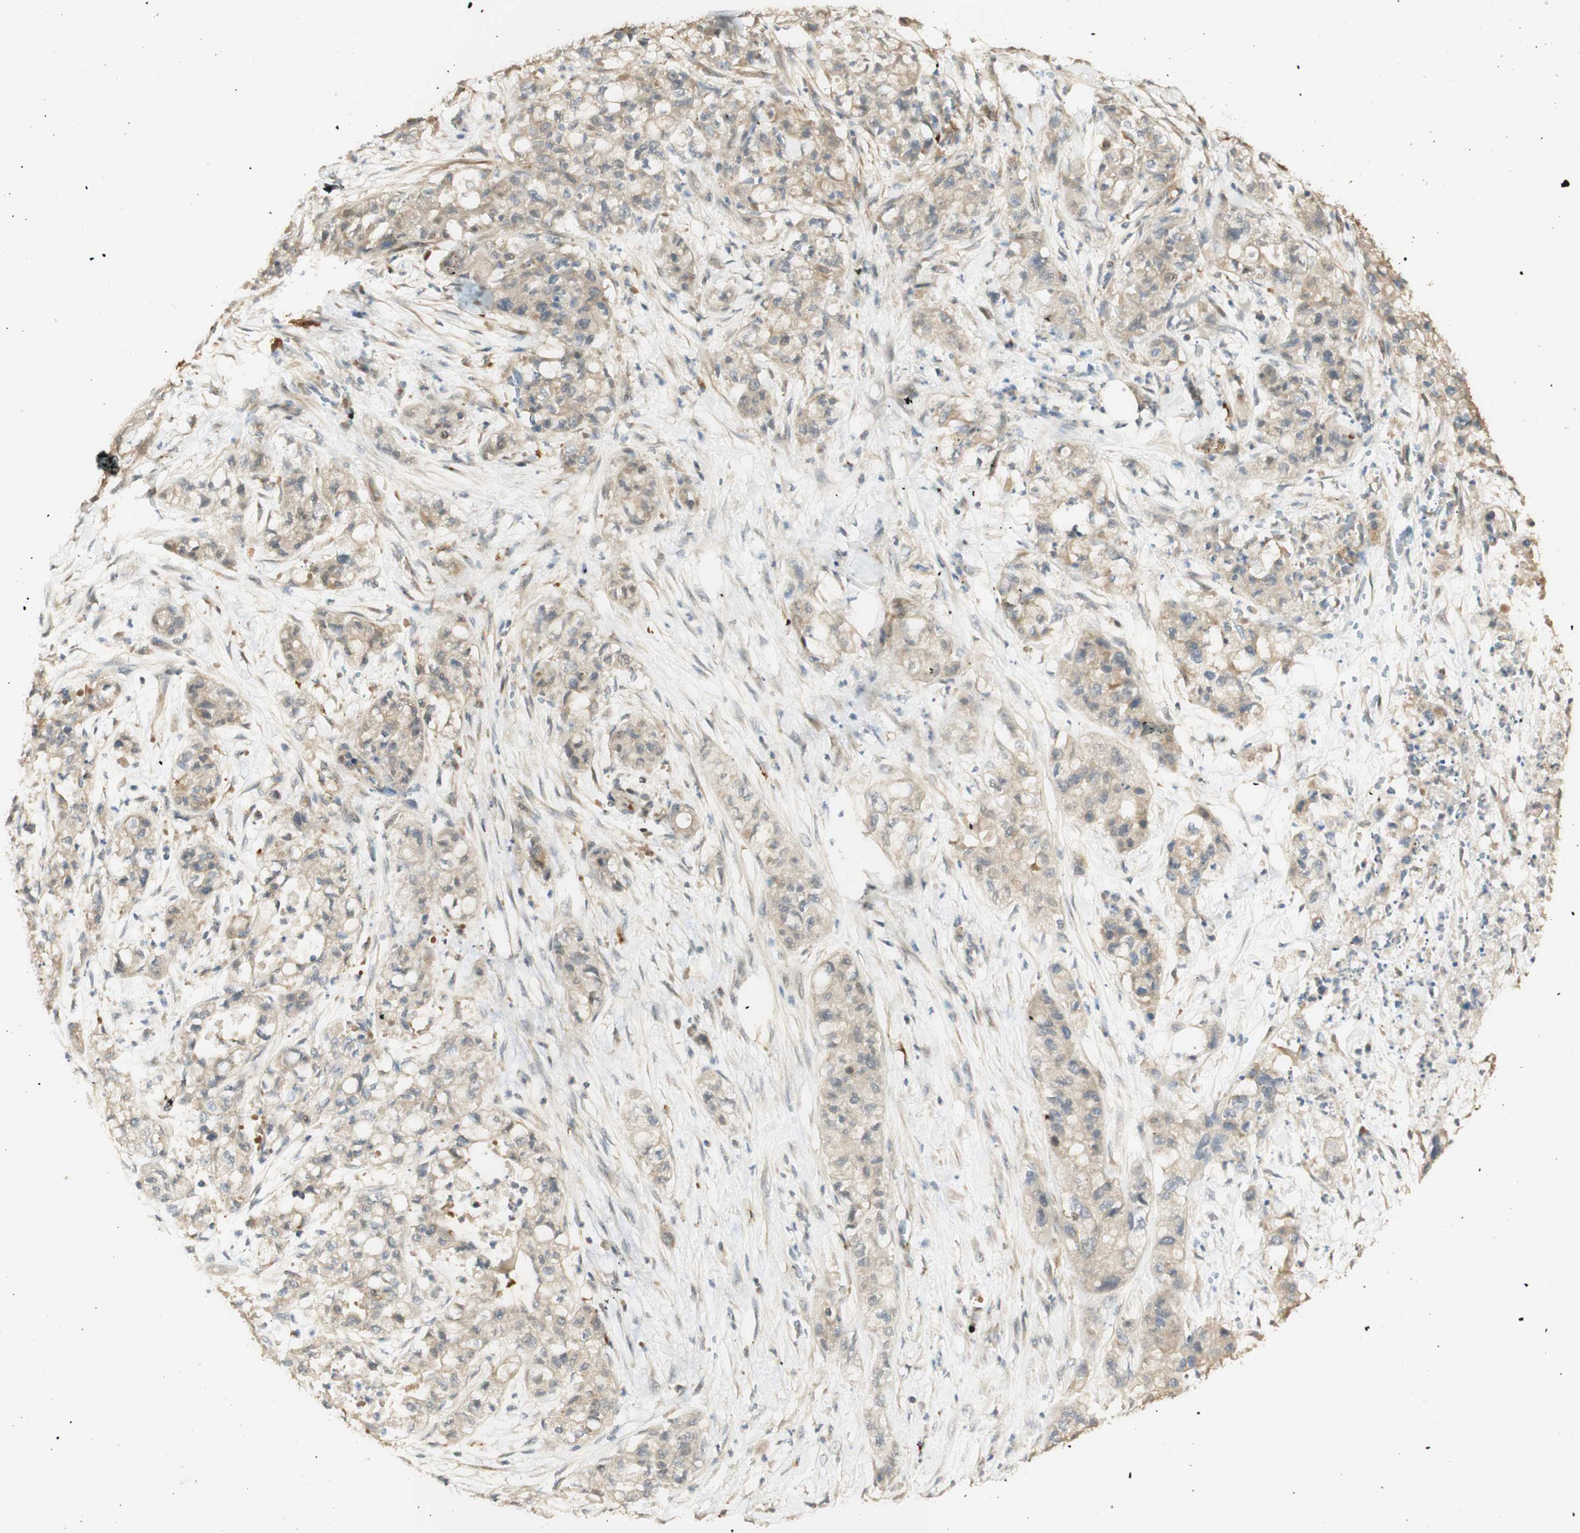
{"staining": {"intensity": "weak", "quantity": ">75%", "location": "cytoplasmic/membranous"}, "tissue": "pancreatic cancer", "cell_type": "Tumor cells", "image_type": "cancer", "snomed": [{"axis": "morphology", "description": "Adenocarcinoma, NOS"}, {"axis": "topography", "description": "Pancreas"}], "caption": "Immunohistochemistry (IHC) histopathology image of human pancreatic cancer stained for a protein (brown), which reveals low levels of weak cytoplasmic/membranous expression in about >75% of tumor cells.", "gene": "AGER", "patient": {"sex": "female", "age": 78}}